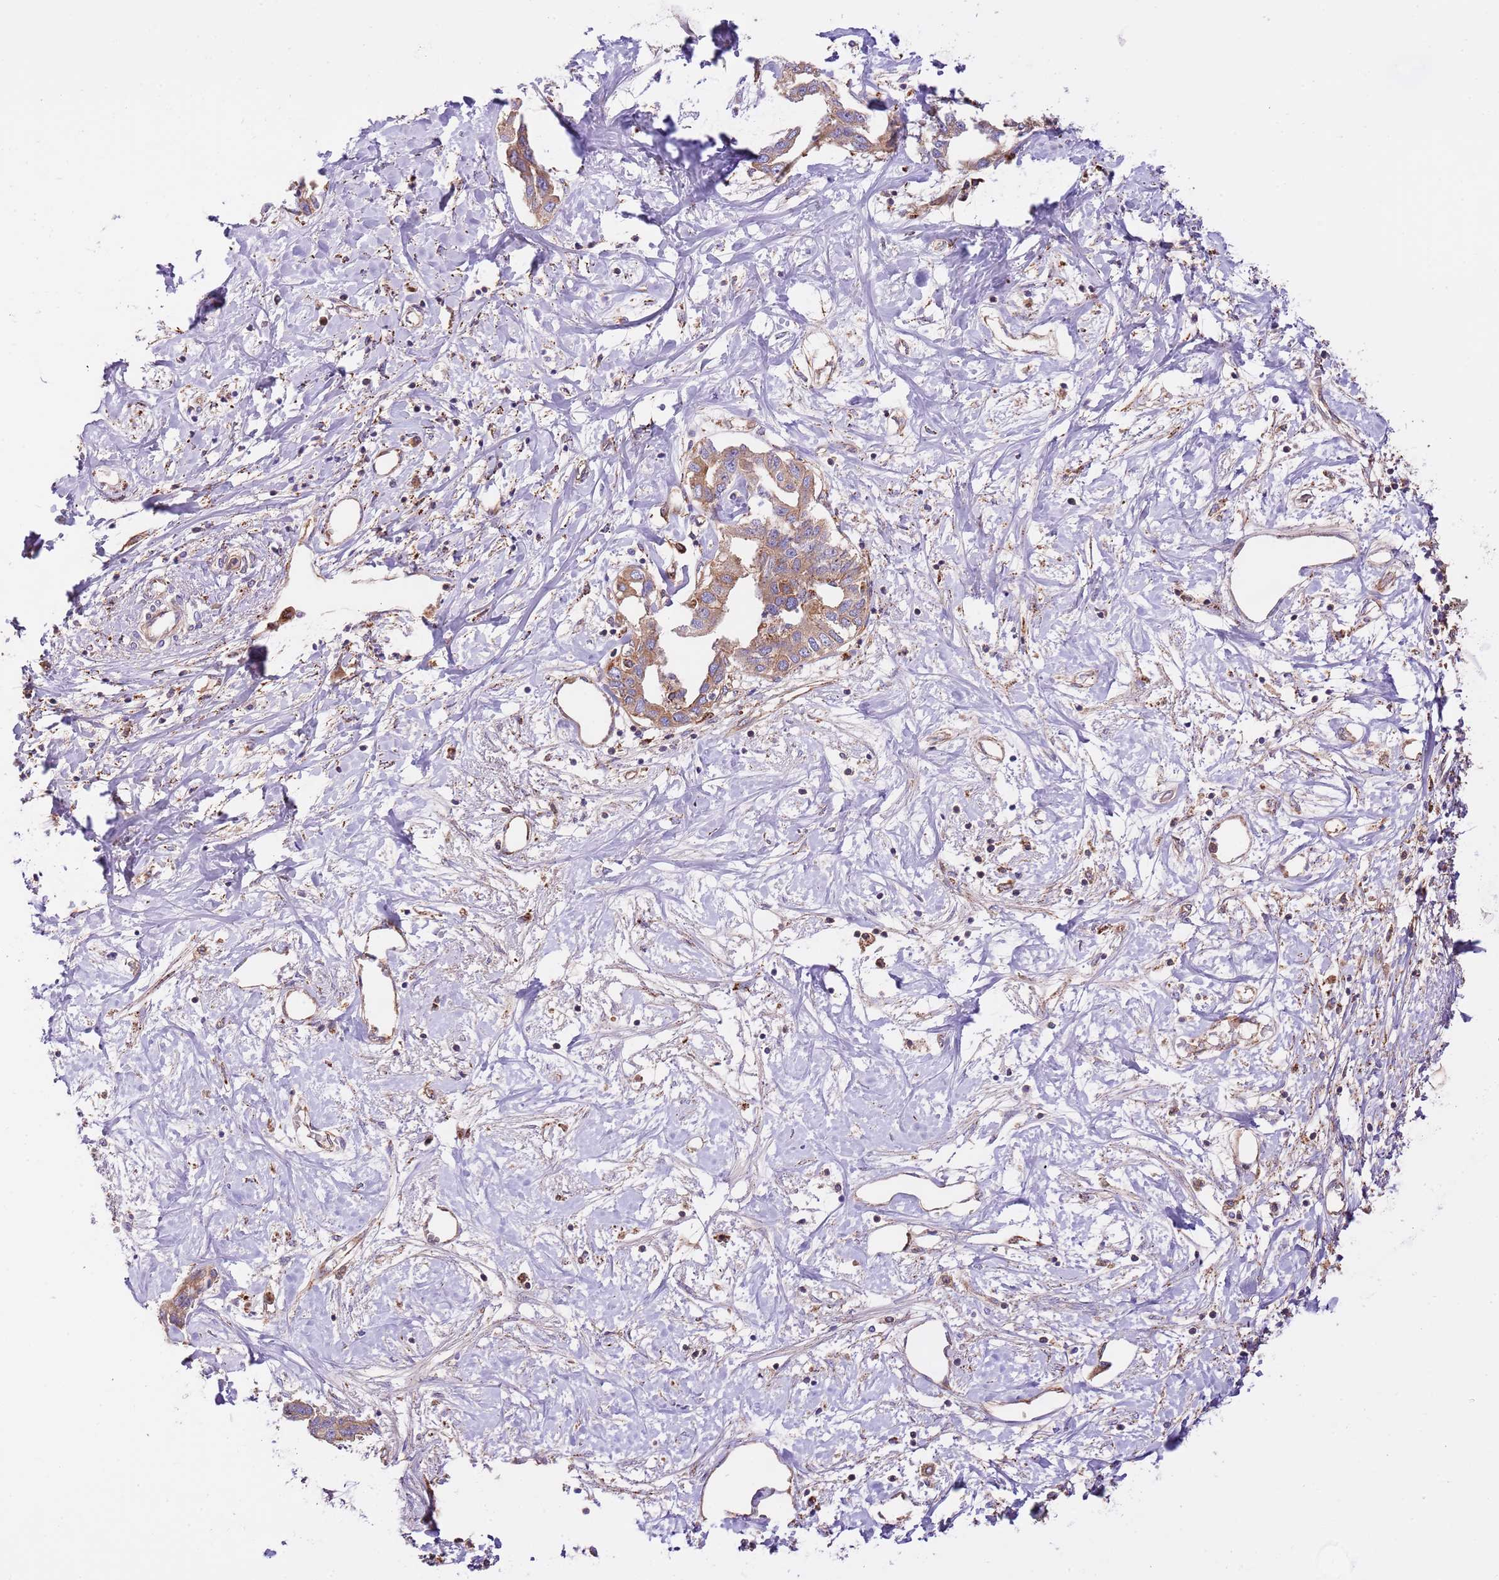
{"staining": {"intensity": "moderate", "quantity": ">75%", "location": "cytoplasmic/membranous"}, "tissue": "liver cancer", "cell_type": "Tumor cells", "image_type": "cancer", "snomed": [{"axis": "morphology", "description": "Cholangiocarcinoma"}, {"axis": "topography", "description": "Liver"}], "caption": "Human liver cancer stained with a brown dye demonstrates moderate cytoplasmic/membranous positive positivity in about >75% of tumor cells.", "gene": "DOCK6", "patient": {"sex": "male", "age": 59}}